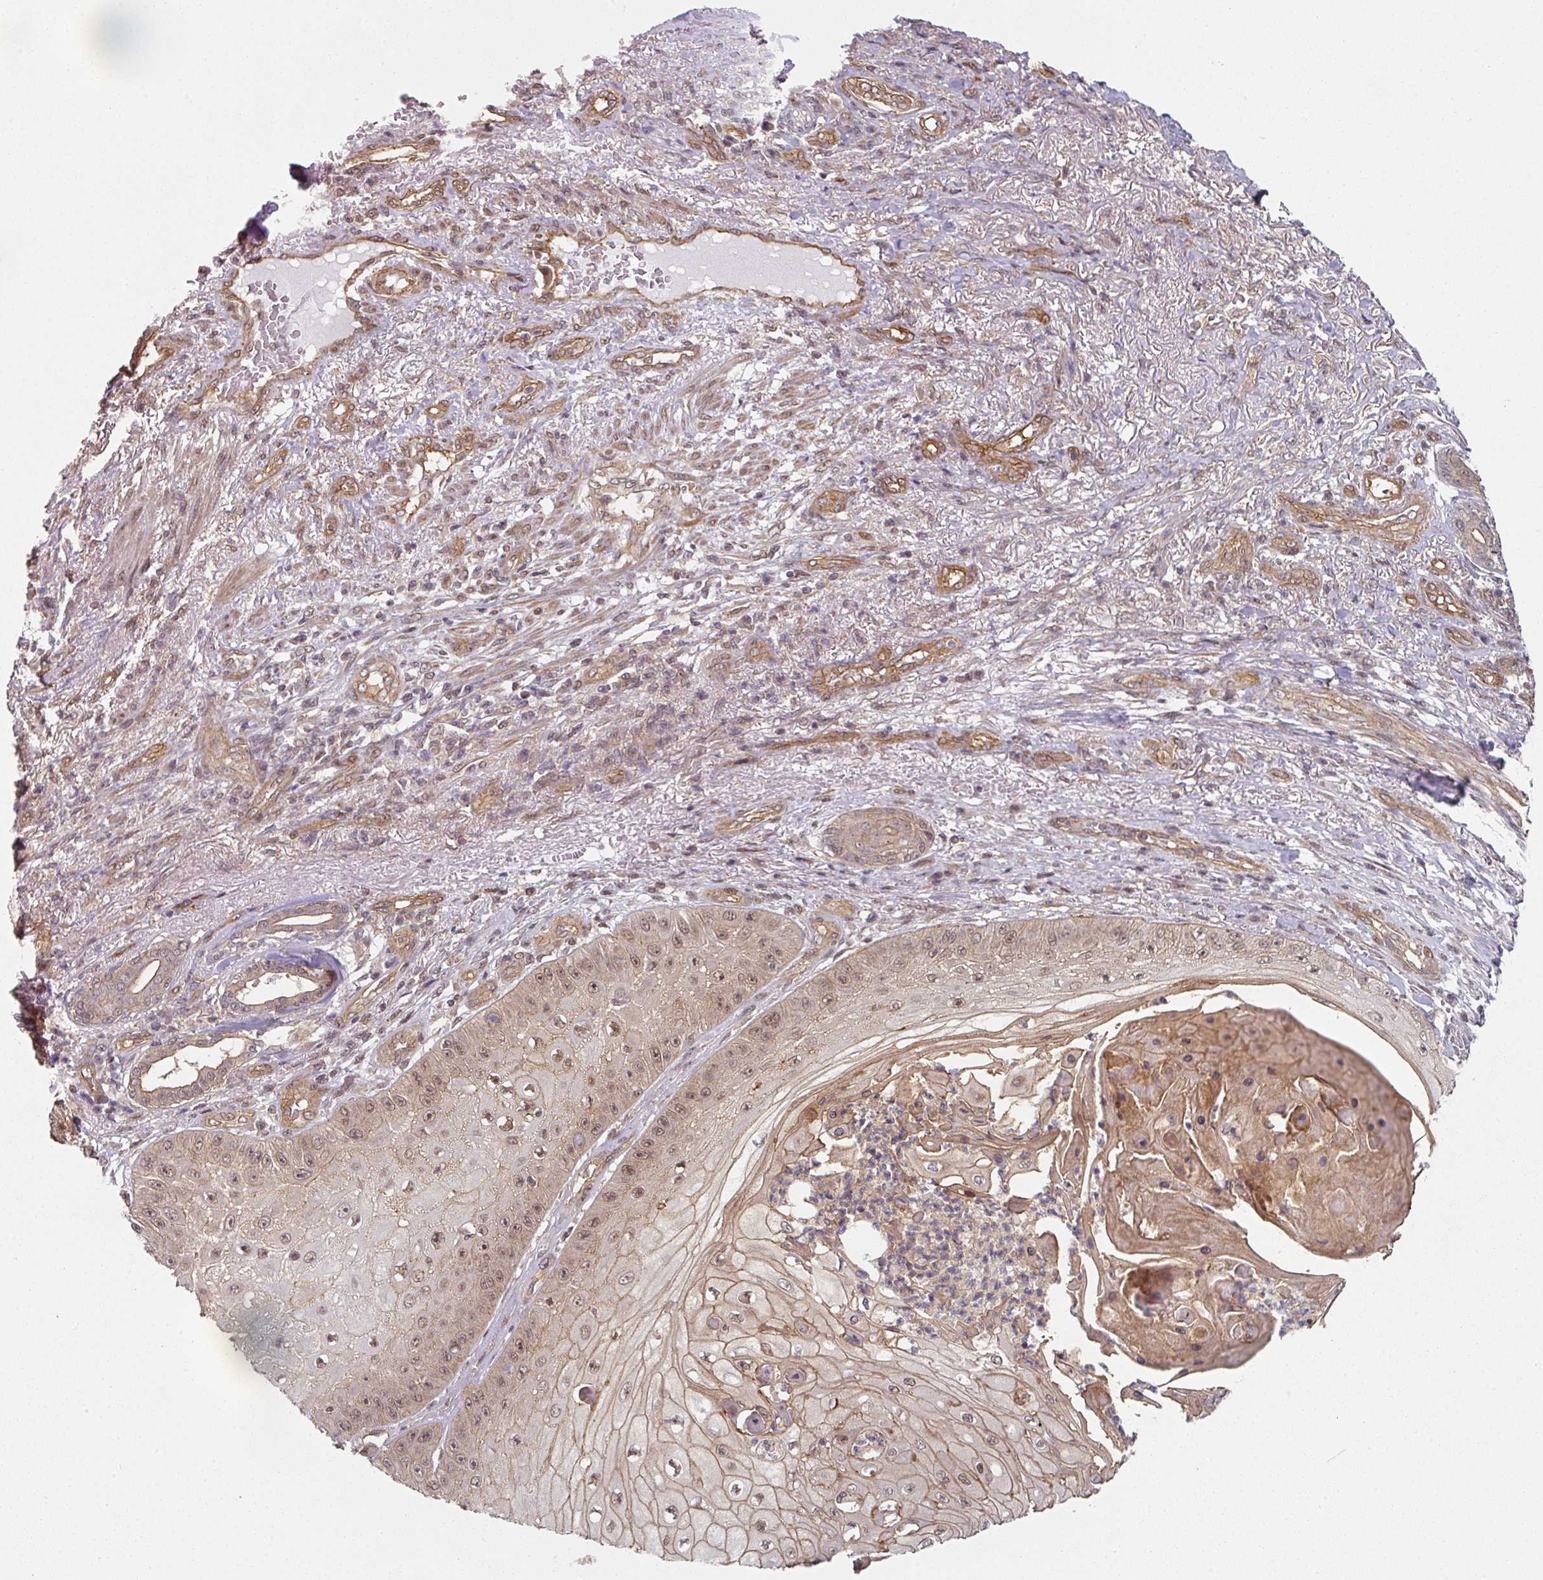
{"staining": {"intensity": "weak", "quantity": ">75%", "location": "cytoplasmic/membranous,nuclear"}, "tissue": "skin cancer", "cell_type": "Tumor cells", "image_type": "cancer", "snomed": [{"axis": "morphology", "description": "Squamous cell carcinoma, NOS"}, {"axis": "topography", "description": "Skin"}], "caption": "This is an image of immunohistochemistry (IHC) staining of squamous cell carcinoma (skin), which shows weak expression in the cytoplasmic/membranous and nuclear of tumor cells.", "gene": "PSME3IP1", "patient": {"sex": "male", "age": 70}}